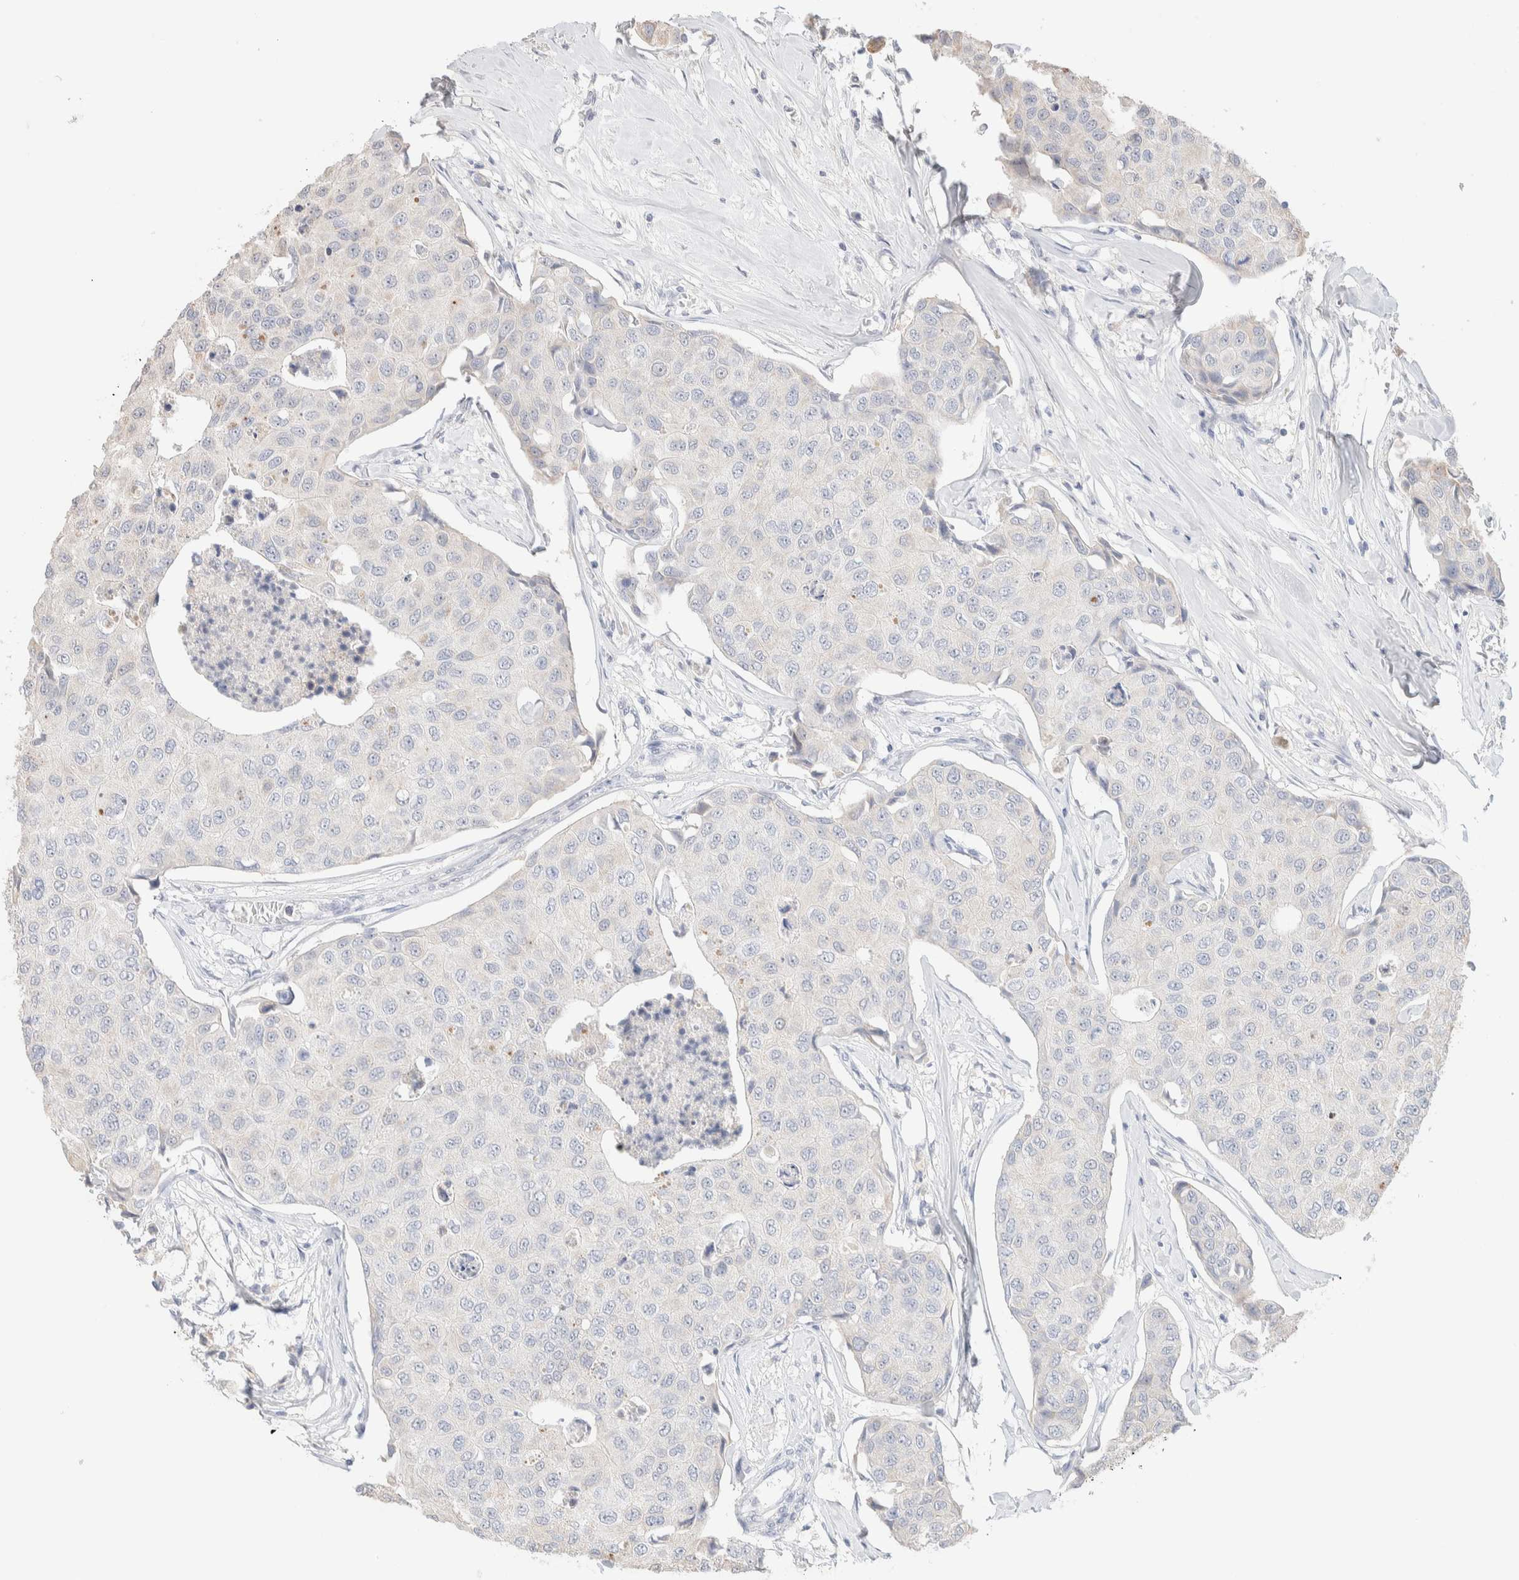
{"staining": {"intensity": "negative", "quantity": "none", "location": "none"}, "tissue": "breast cancer", "cell_type": "Tumor cells", "image_type": "cancer", "snomed": [{"axis": "morphology", "description": "Duct carcinoma"}, {"axis": "topography", "description": "Breast"}], "caption": "An image of human breast intraductal carcinoma is negative for staining in tumor cells.", "gene": "RIDA", "patient": {"sex": "female", "age": 80}}